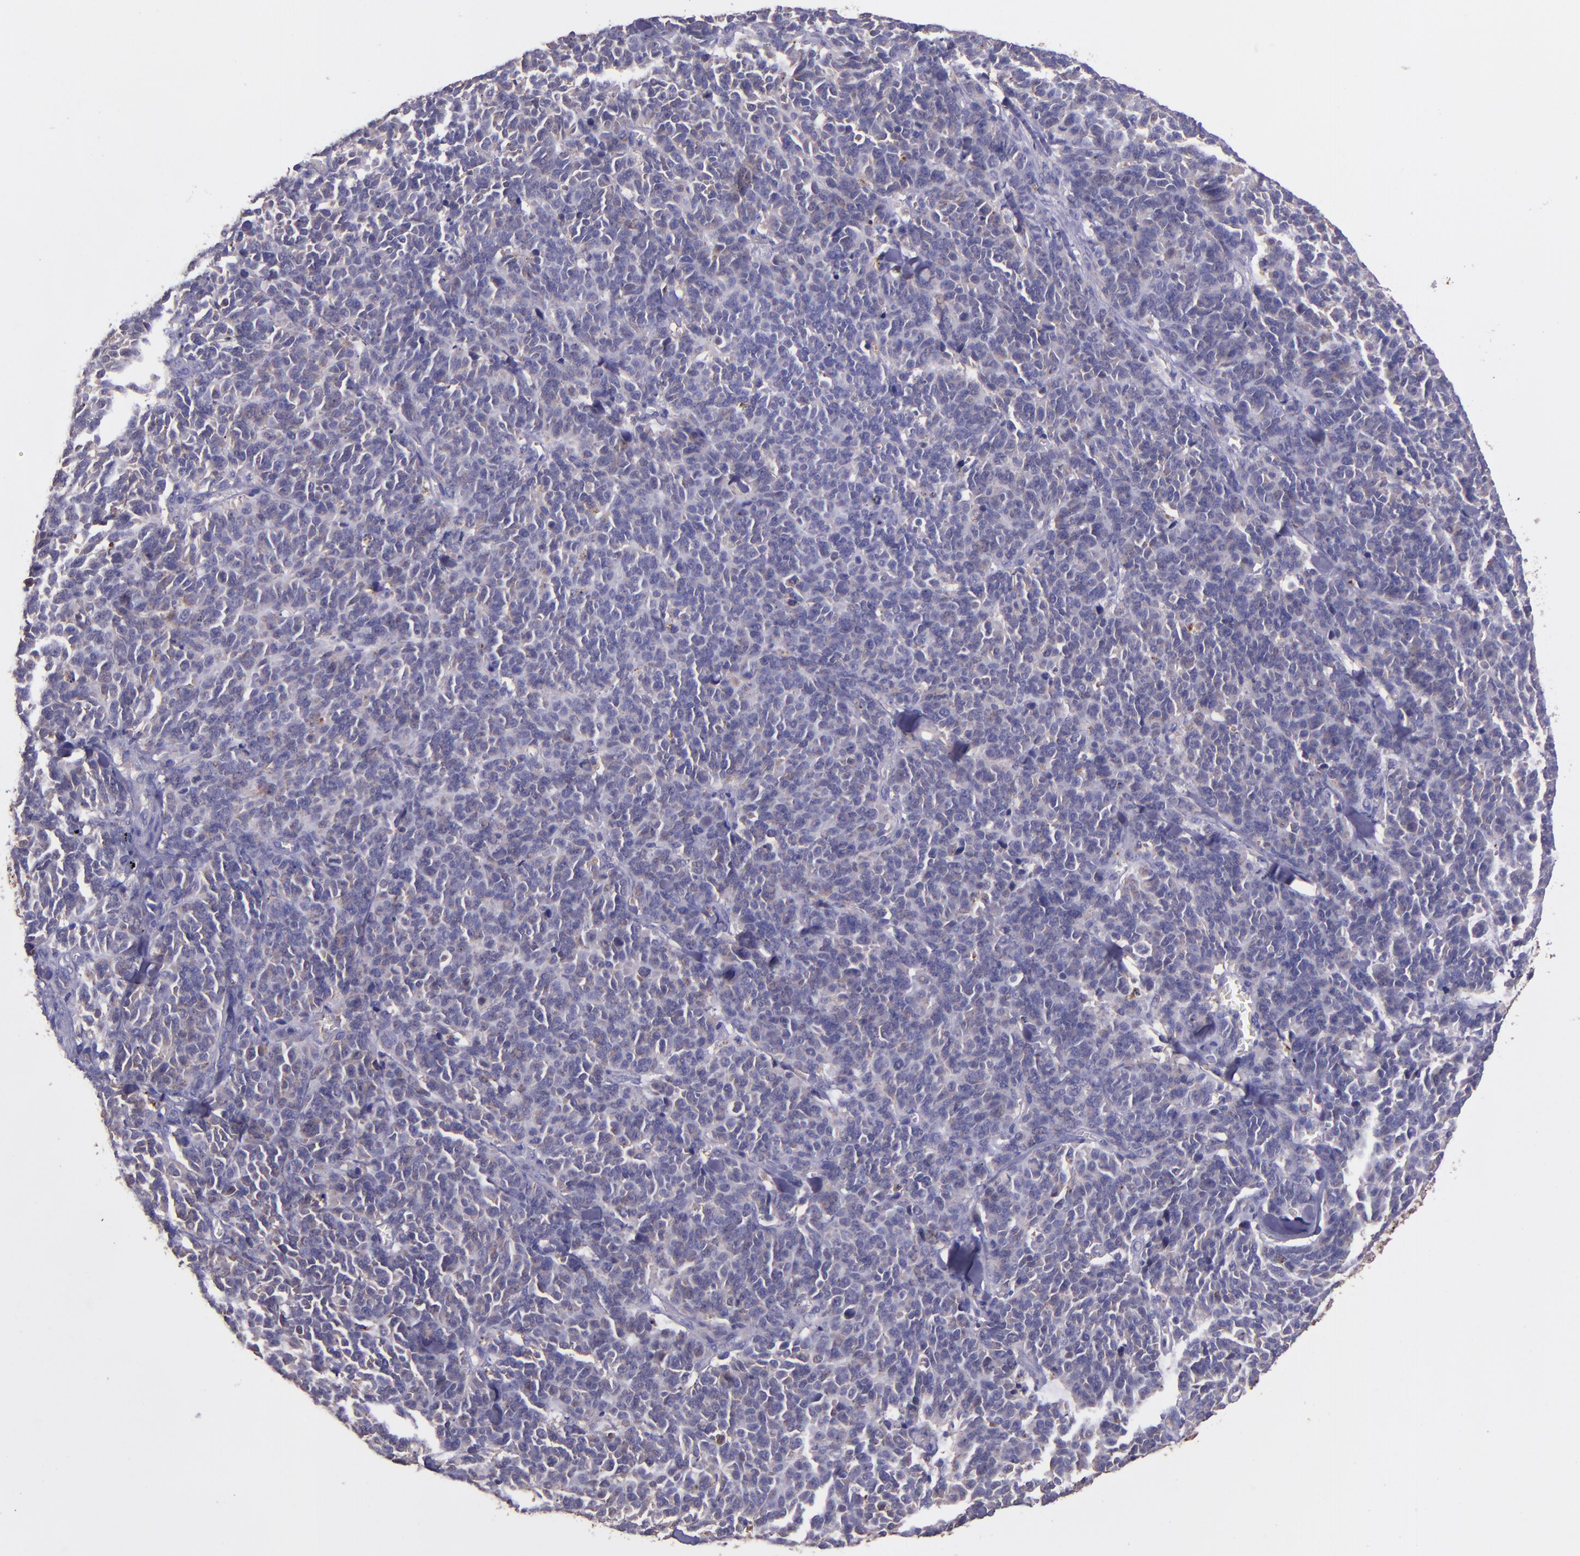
{"staining": {"intensity": "negative", "quantity": "none", "location": "none"}, "tissue": "lung cancer", "cell_type": "Tumor cells", "image_type": "cancer", "snomed": [{"axis": "morphology", "description": "Neoplasm, malignant, NOS"}, {"axis": "topography", "description": "Lung"}], "caption": "Tumor cells are negative for brown protein staining in lung cancer (malignant neoplasm).", "gene": "WASHC1", "patient": {"sex": "female", "age": 58}}